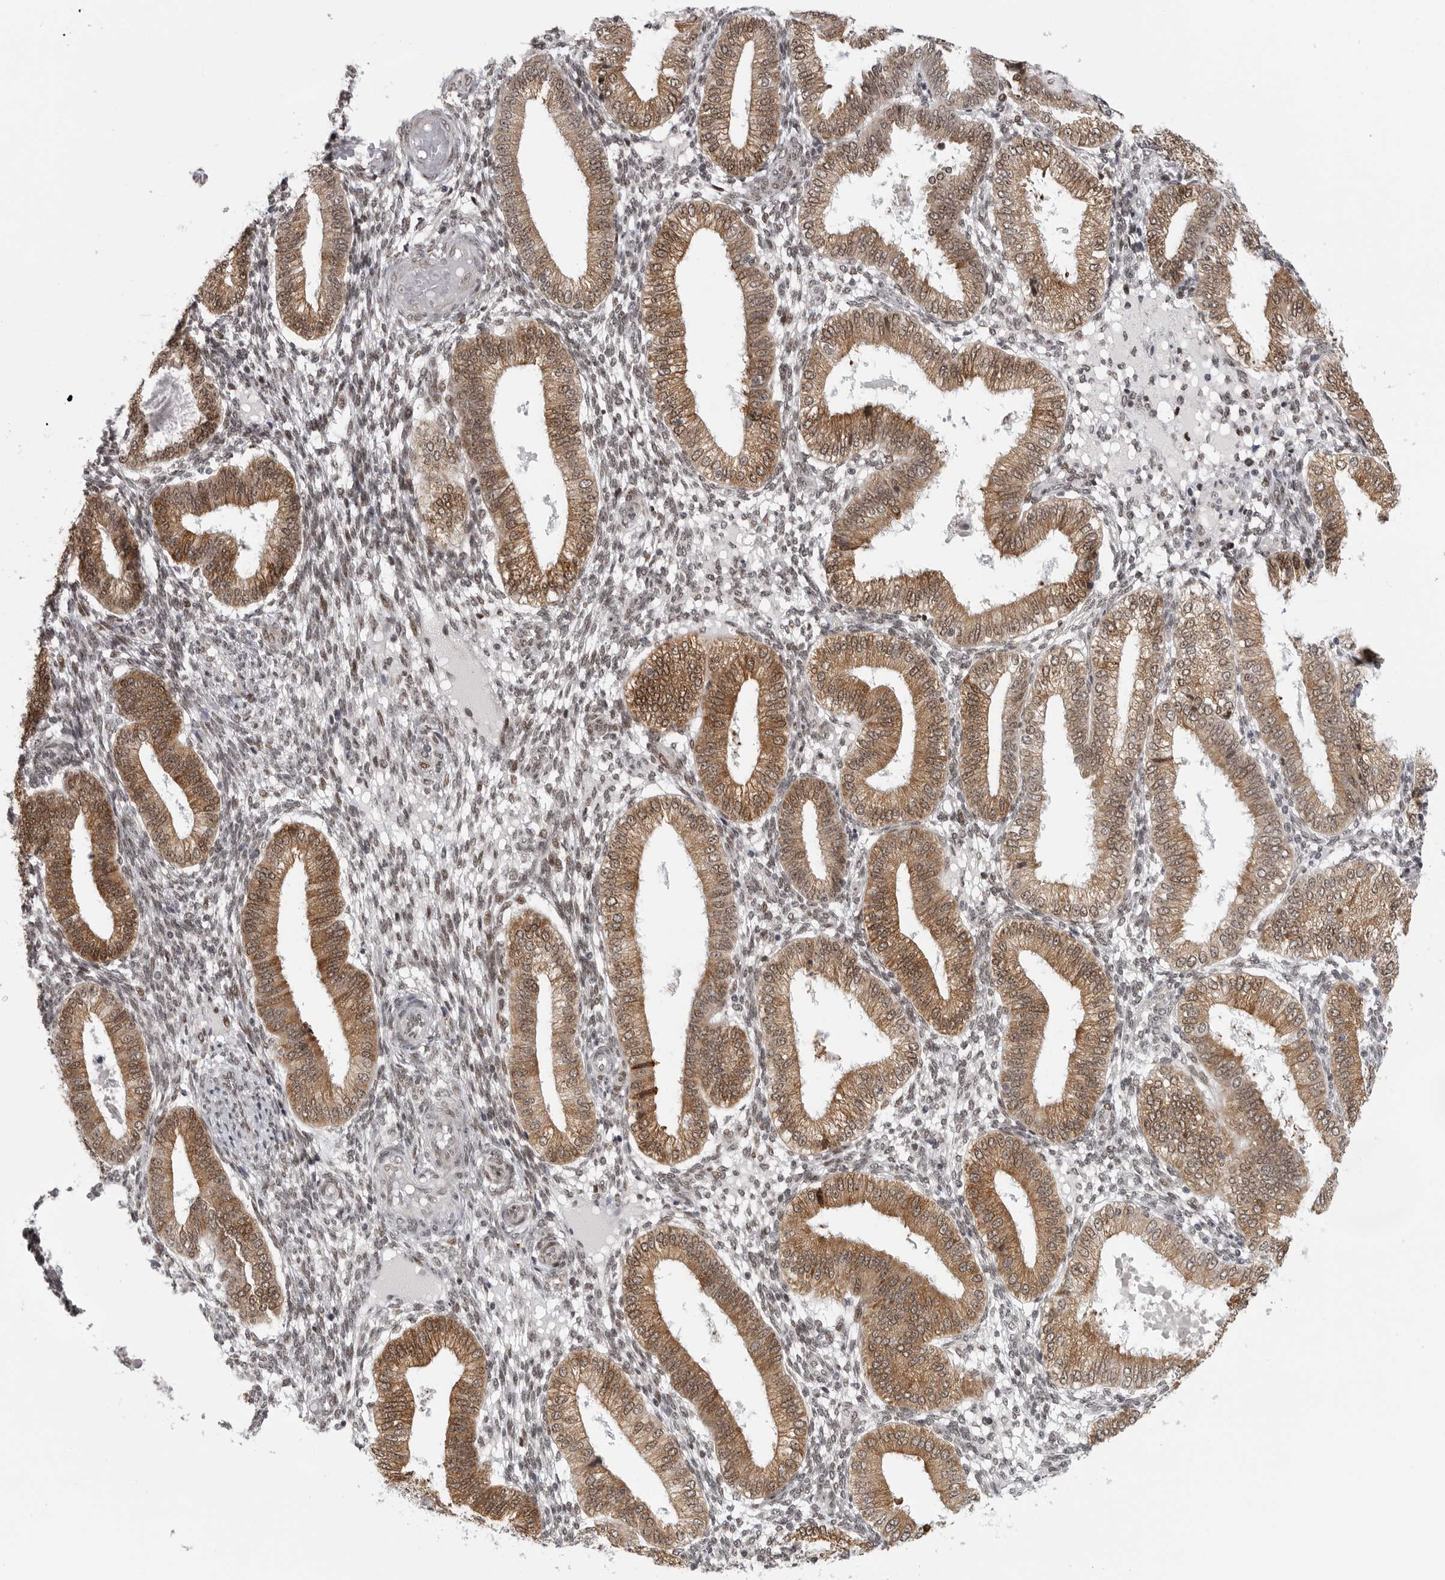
{"staining": {"intensity": "weak", "quantity": "<25%", "location": "nuclear"}, "tissue": "endometrium", "cell_type": "Cells in endometrial stroma", "image_type": "normal", "snomed": [{"axis": "morphology", "description": "Normal tissue, NOS"}, {"axis": "topography", "description": "Endometrium"}], "caption": "Immunohistochemistry photomicrograph of unremarkable endometrium stained for a protein (brown), which demonstrates no staining in cells in endometrial stroma.", "gene": "PRDM10", "patient": {"sex": "female", "age": 39}}